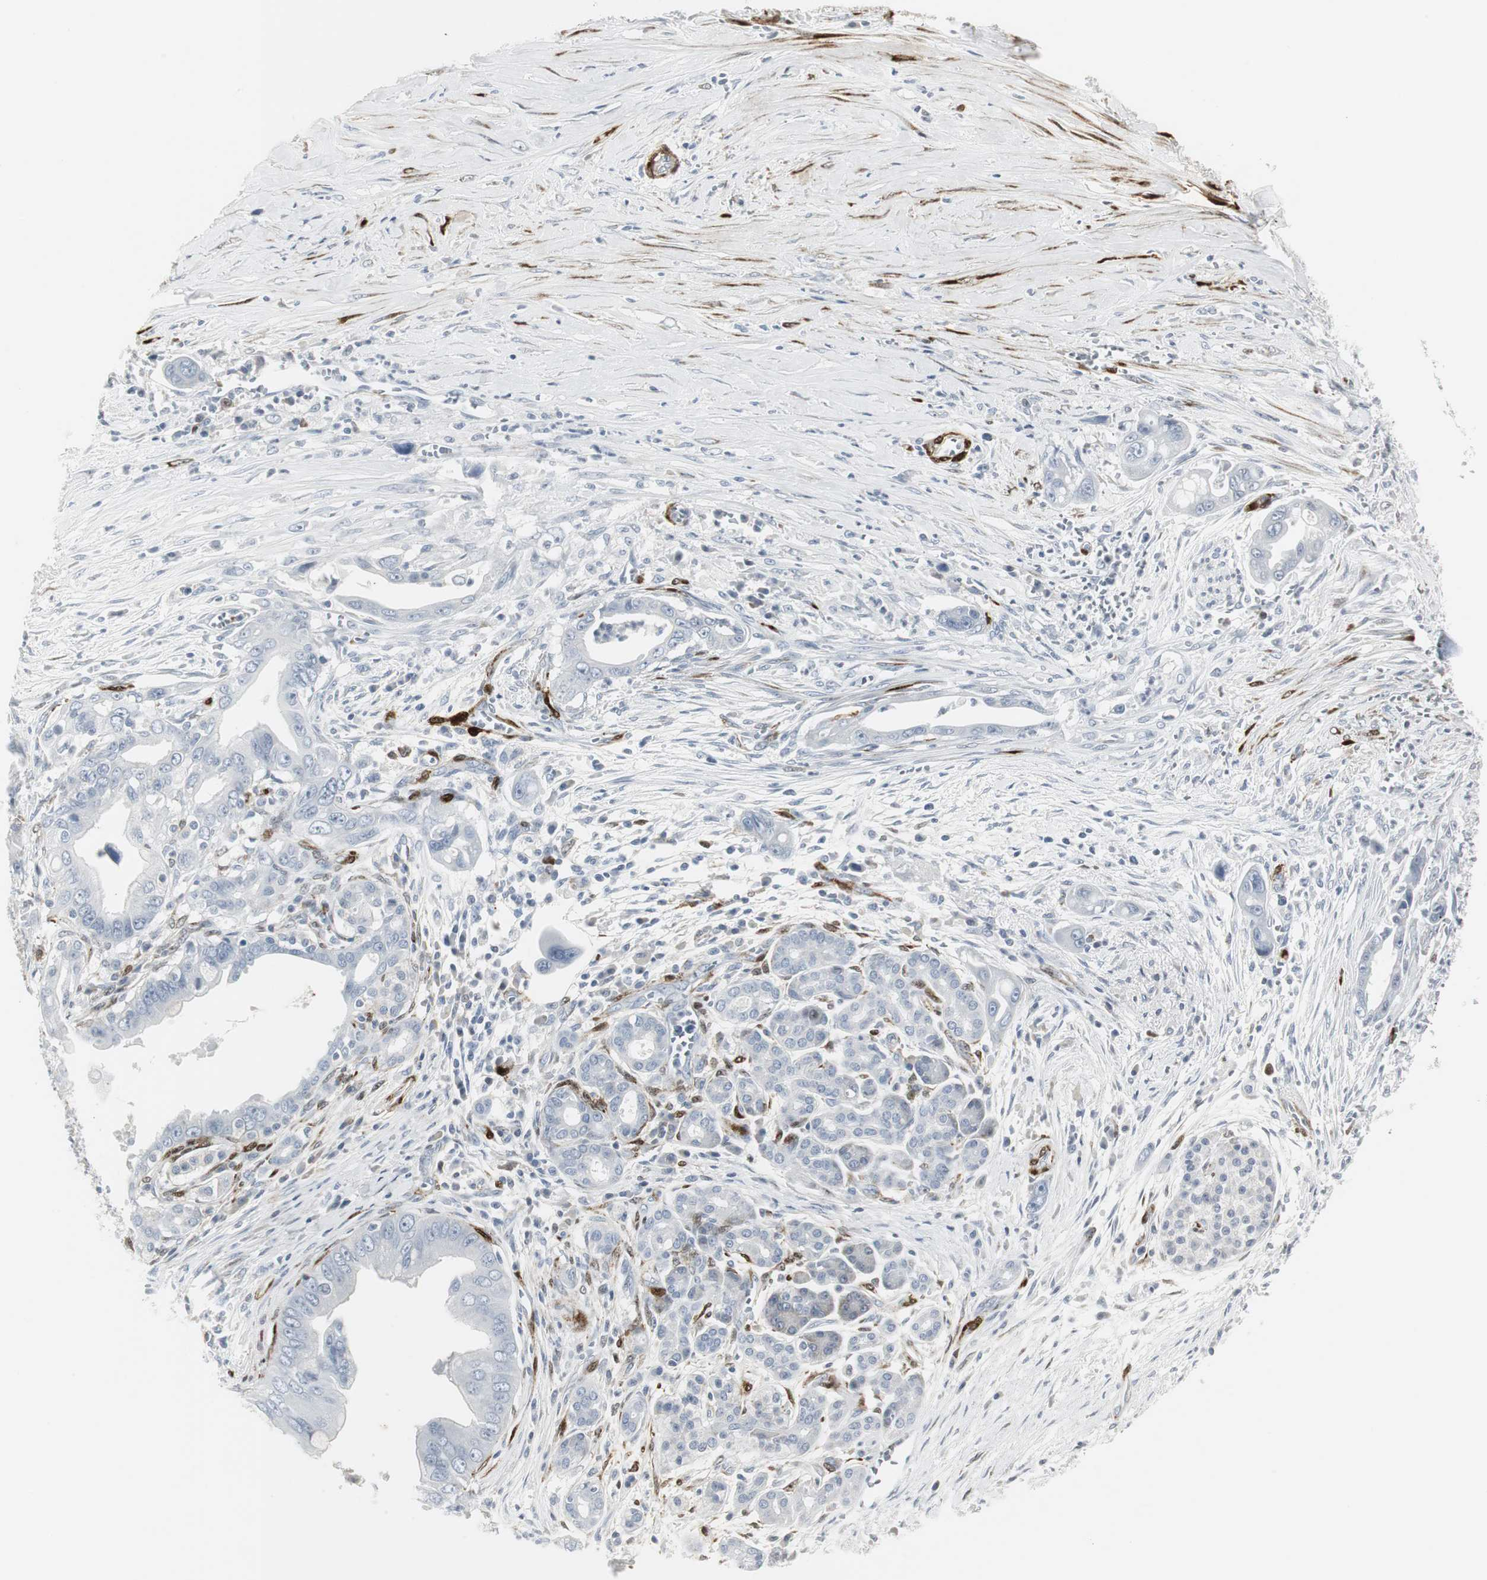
{"staining": {"intensity": "negative", "quantity": "none", "location": "none"}, "tissue": "pancreatic cancer", "cell_type": "Tumor cells", "image_type": "cancer", "snomed": [{"axis": "morphology", "description": "Adenocarcinoma, NOS"}, {"axis": "topography", "description": "Pancreas"}], "caption": "Tumor cells are negative for brown protein staining in pancreatic cancer.", "gene": "PPP1R14A", "patient": {"sex": "male", "age": 59}}